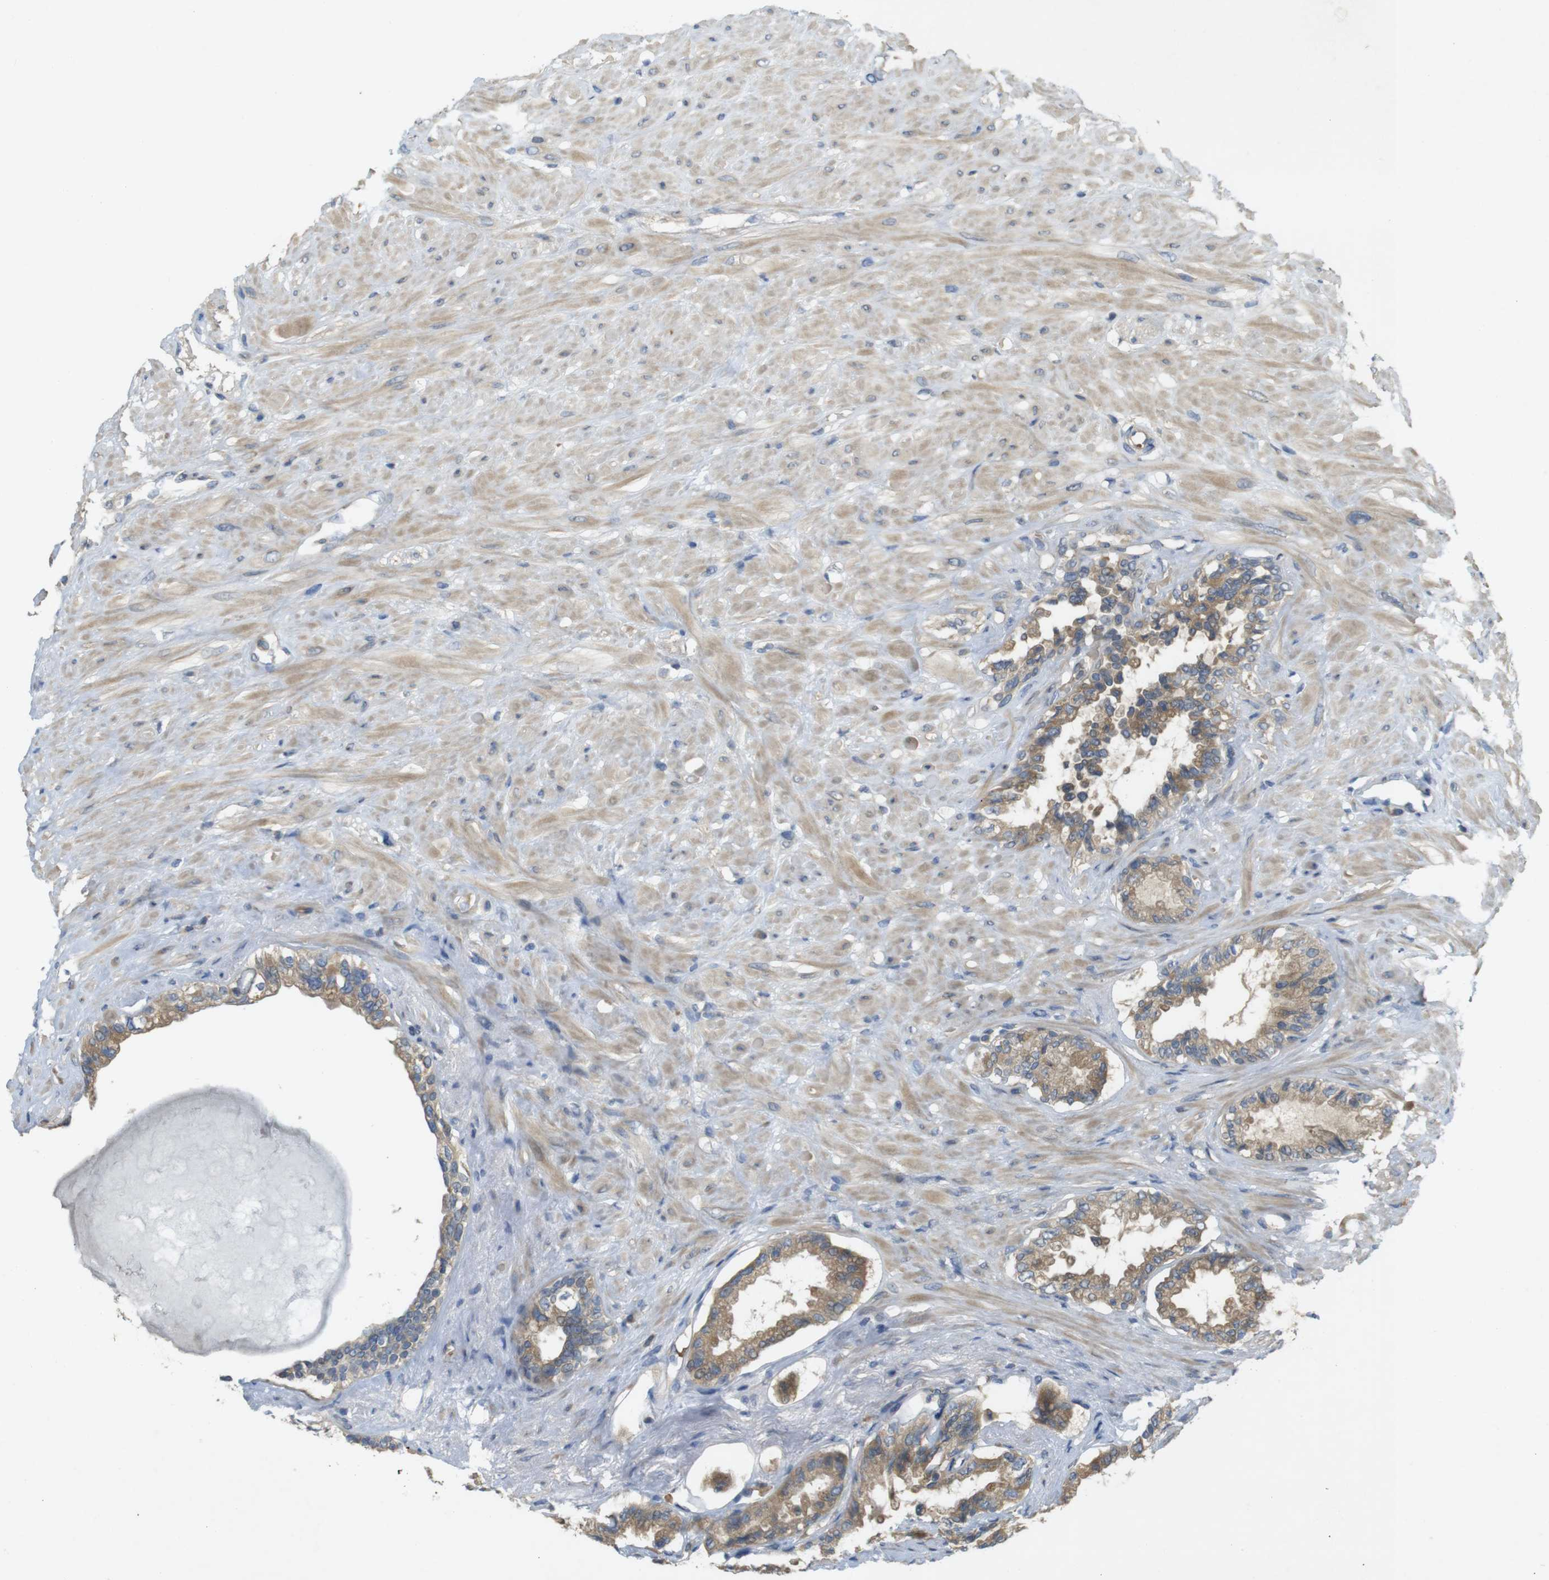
{"staining": {"intensity": "moderate", "quantity": ">75%", "location": "cytoplasmic/membranous"}, "tissue": "seminal vesicle", "cell_type": "Glandular cells", "image_type": "normal", "snomed": [{"axis": "morphology", "description": "Normal tissue, NOS"}, {"axis": "topography", "description": "Seminal veicle"}], "caption": "DAB immunohistochemical staining of unremarkable seminal vesicle displays moderate cytoplasmic/membranous protein positivity in about >75% of glandular cells. Using DAB (3,3'-diaminobenzidine) (brown) and hematoxylin (blue) stains, captured at high magnification using brightfield microscopy.", "gene": "CLTC", "patient": {"sex": "male", "age": 61}}